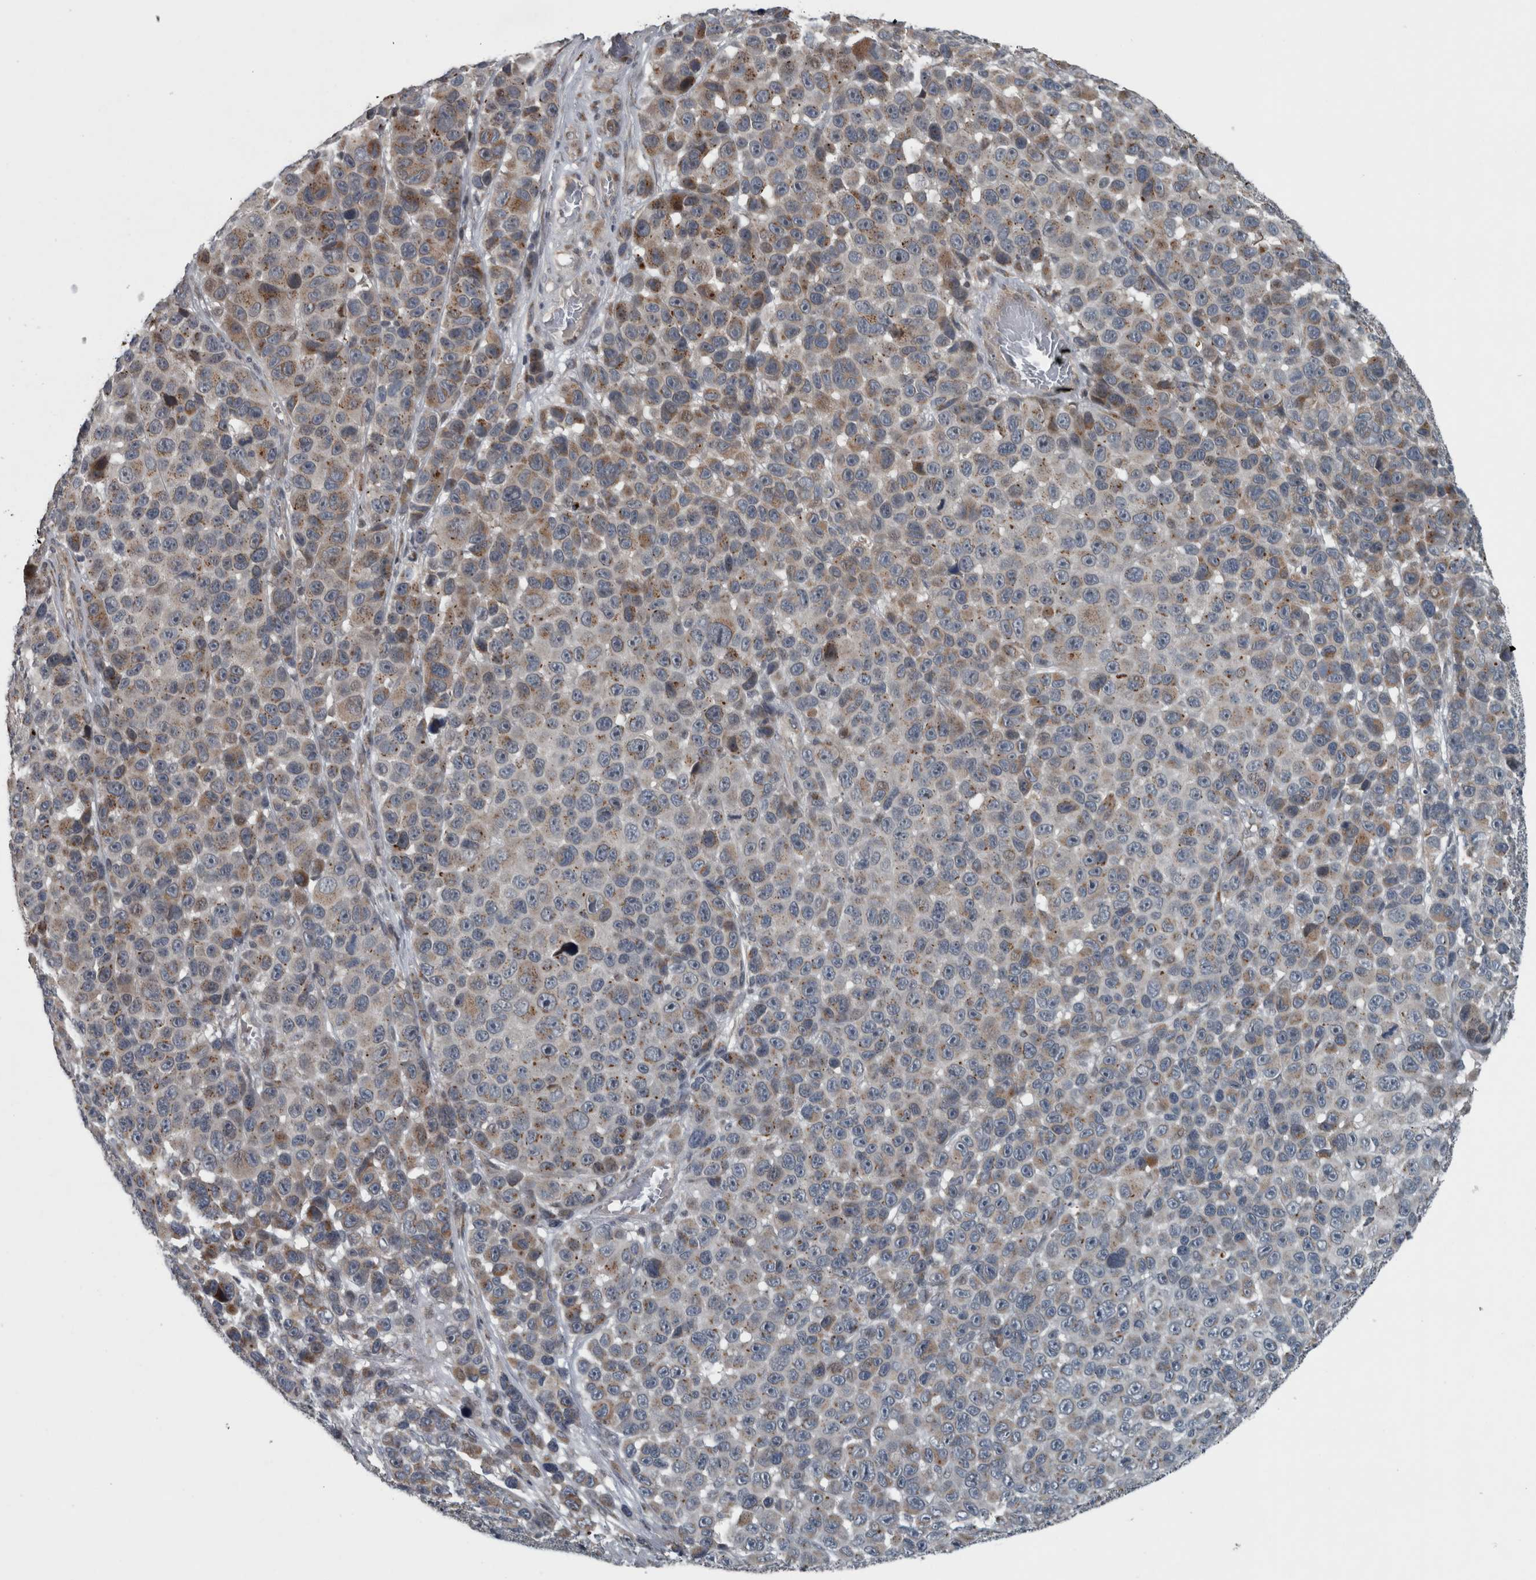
{"staining": {"intensity": "moderate", "quantity": "25%-75%", "location": "cytoplasmic/membranous"}, "tissue": "melanoma", "cell_type": "Tumor cells", "image_type": "cancer", "snomed": [{"axis": "morphology", "description": "Malignant melanoma, NOS"}, {"axis": "topography", "description": "Skin"}], "caption": "DAB immunohistochemical staining of melanoma displays moderate cytoplasmic/membranous protein expression in about 25%-75% of tumor cells.", "gene": "ZNF345", "patient": {"sex": "male", "age": 53}}